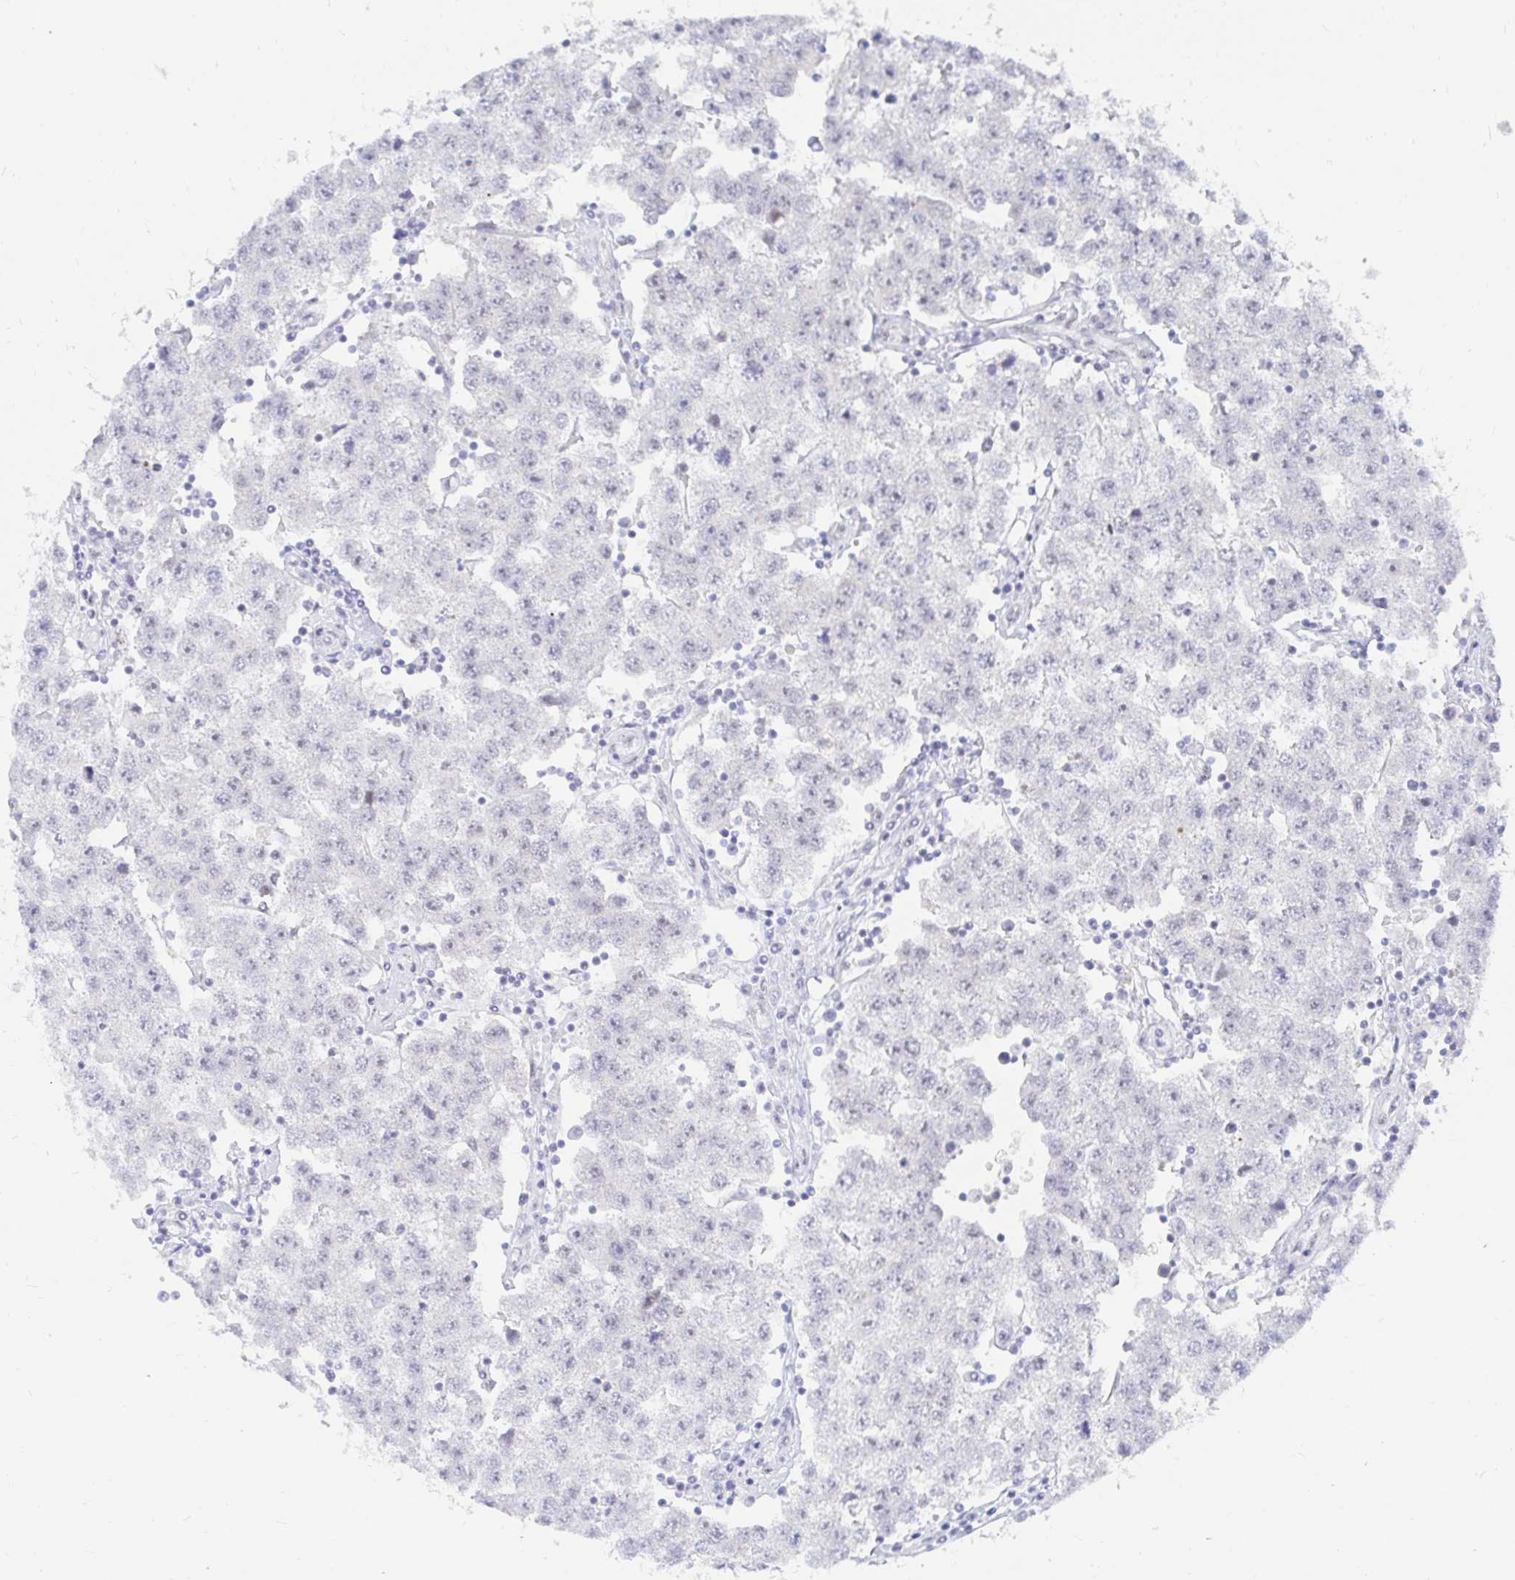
{"staining": {"intensity": "negative", "quantity": "none", "location": "none"}, "tissue": "testis cancer", "cell_type": "Tumor cells", "image_type": "cancer", "snomed": [{"axis": "morphology", "description": "Seminoma, NOS"}, {"axis": "topography", "description": "Testis"}], "caption": "This is a image of immunohistochemistry staining of testis seminoma, which shows no positivity in tumor cells.", "gene": "COL28A1", "patient": {"sex": "male", "age": 34}}